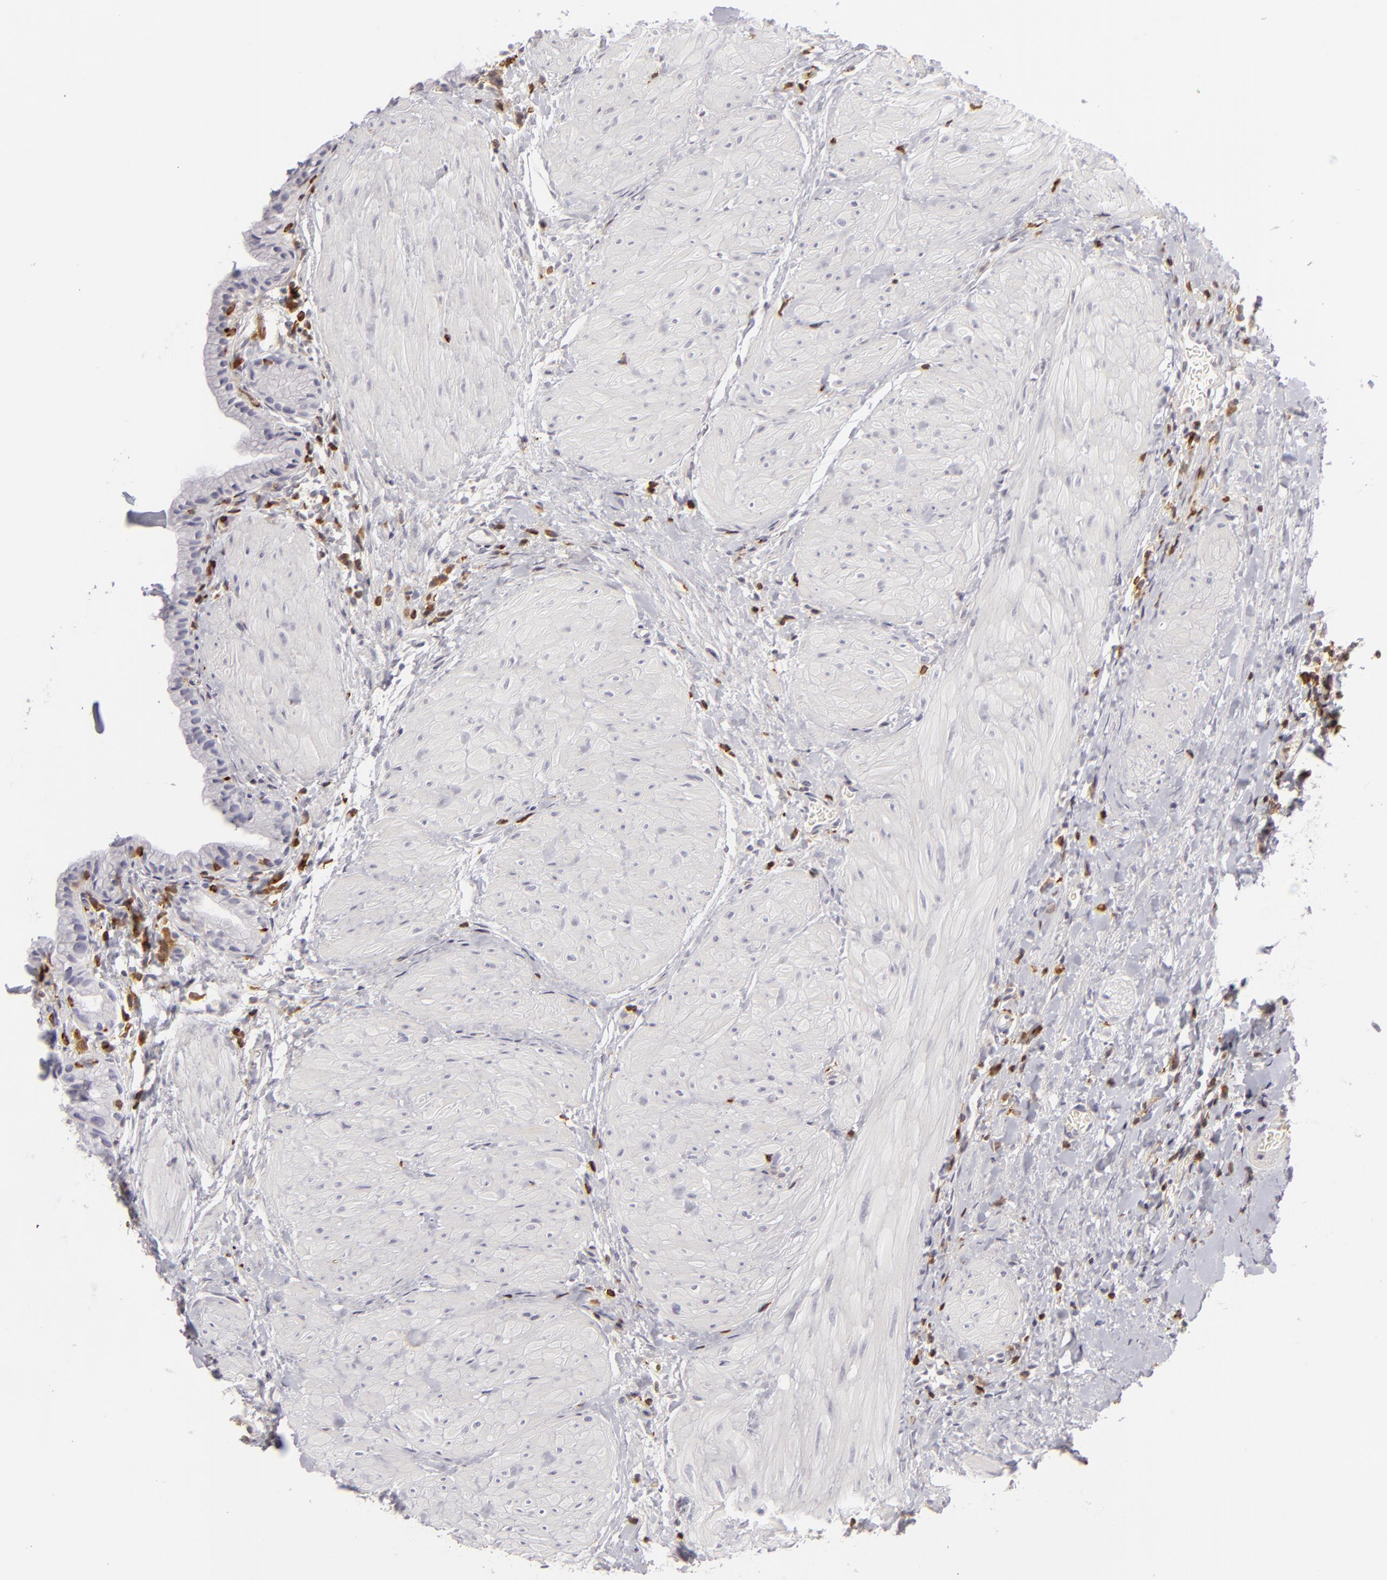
{"staining": {"intensity": "negative", "quantity": "none", "location": "none"}, "tissue": "gallbladder", "cell_type": "Glandular cells", "image_type": "normal", "snomed": [{"axis": "morphology", "description": "Normal tissue, NOS"}, {"axis": "morphology", "description": "Inflammation, NOS"}, {"axis": "topography", "description": "Gallbladder"}], "caption": "IHC image of unremarkable gallbladder stained for a protein (brown), which exhibits no positivity in glandular cells.", "gene": "APOBEC3G", "patient": {"sex": "male", "age": 66}}